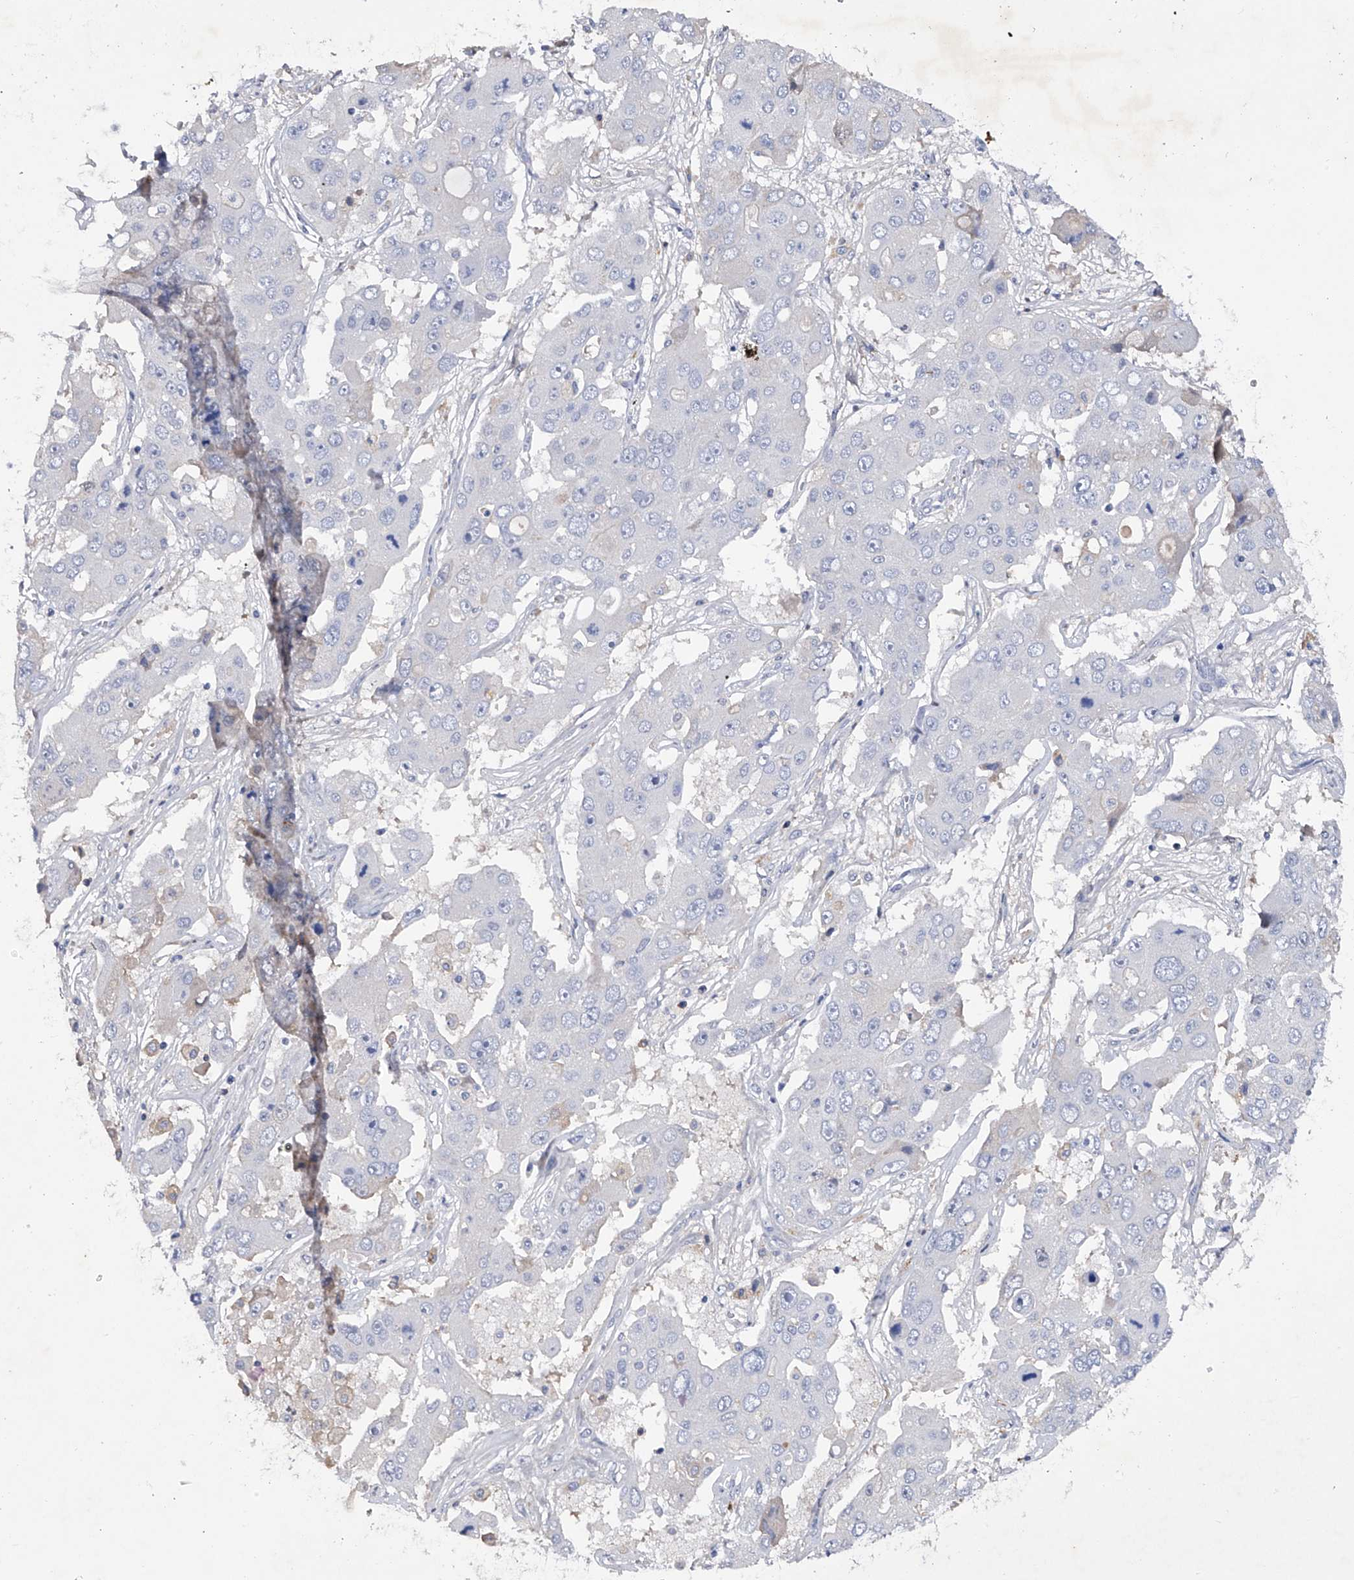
{"staining": {"intensity": "negative", "quantity": "none", "location": "none"}, "tissue": "liver cancer", "cell_type": "Tumor cells", "image_type": "cancer", "snomed": [{"axis": "morphology", "description": "Cholangiocarcinoma"}, {"axis": "topography", "description": "Liver"}], "caption": "This is a image of IHC staining of cholangiocarcinoma (liver), which shows no expression in tumor cells.", "gene": "ASNS", "patient": {"sex": "male", "age": 67}}